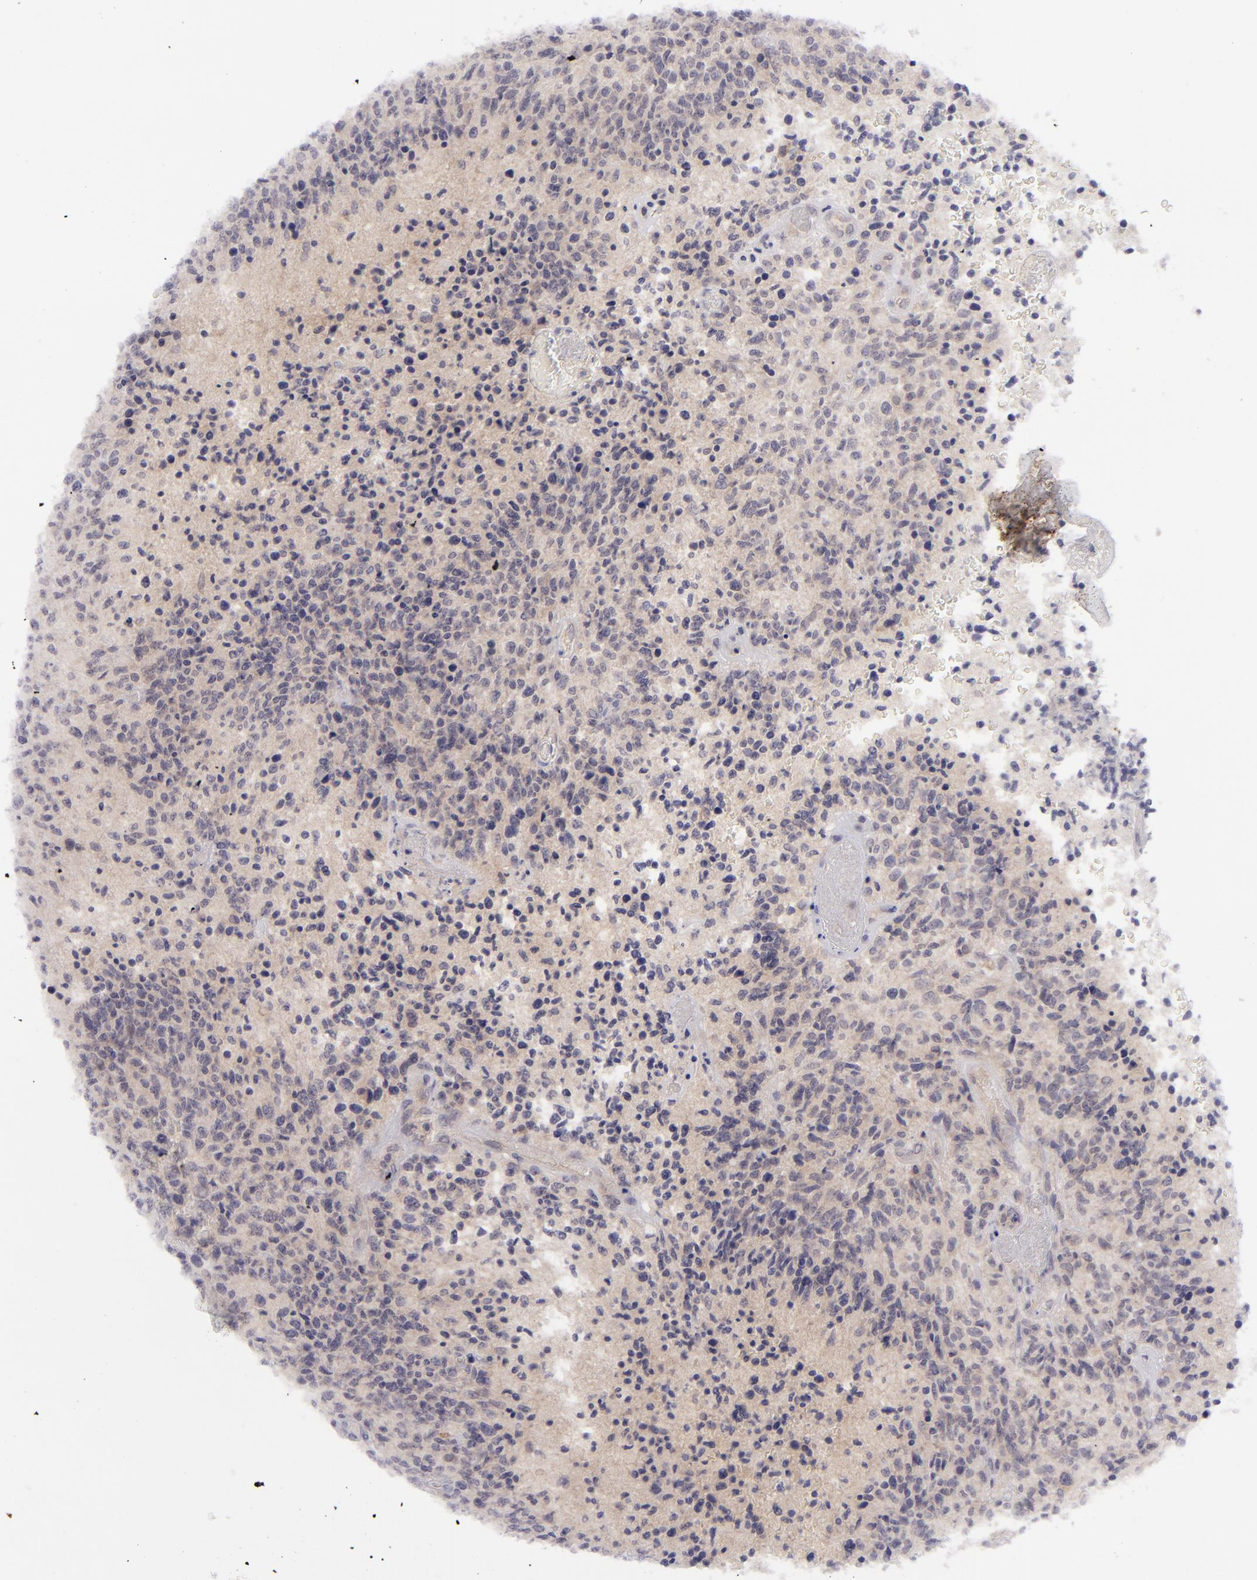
{"staining": {"intensity": "negative", "quantity": "none", "location": "none"}, "tissue": "glioma", "cell_type": "Tumor cells", "image_type": "cancer", "snomed": [{"axis": "morphology", "description": "Glioma, malignant, High grade"}, {"axis": "topography", "description": "Brain"}], "caption": "Immunohistochemistry of glioma exhibits no staining in tumor cells.", "gene": "EVPL", "patient": {"sex": "male", "age": 36}}